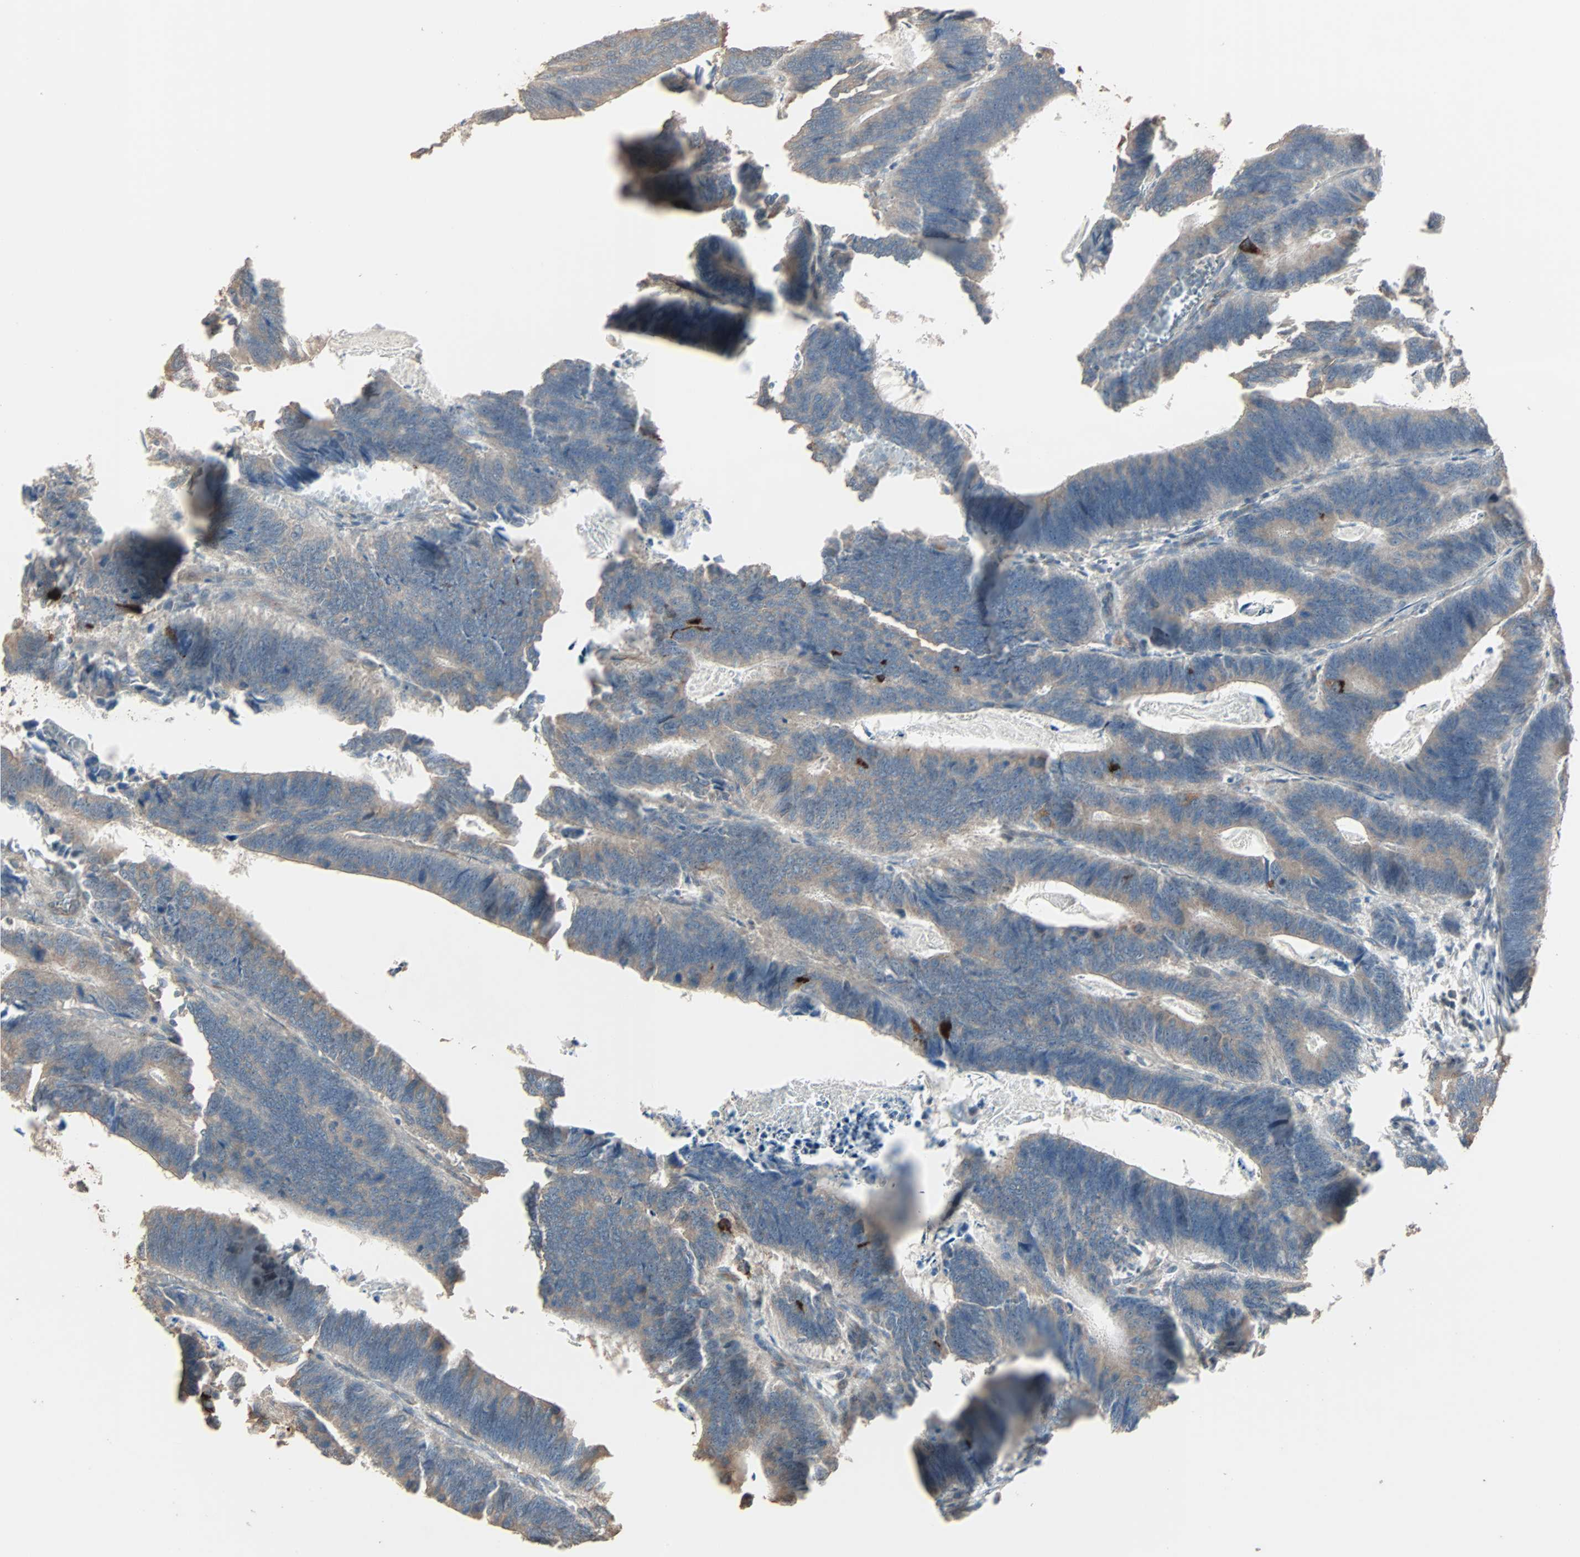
{"staining": {"intensity": "weak", "quantity": "25%-75%", "location": "cytoplasmic/membranous"}, "tissue": "colorectal cancer", "cell_type": "Tumor cells", "image_type": "cancer", "snomed": [{"axis": "morphology", "description": "Adenocarcinoma, NOS"}, {"axis": "topography", "description": "Colon"}], "caption": "Colorectal adenocarcinoma stained with a brown dye reveals weak cytoplasmic/membranous positive positivity in about 25%-75% of tumor cells.", "gene": "CALCRL", "patient": {"sex": "male", "age": 72}}